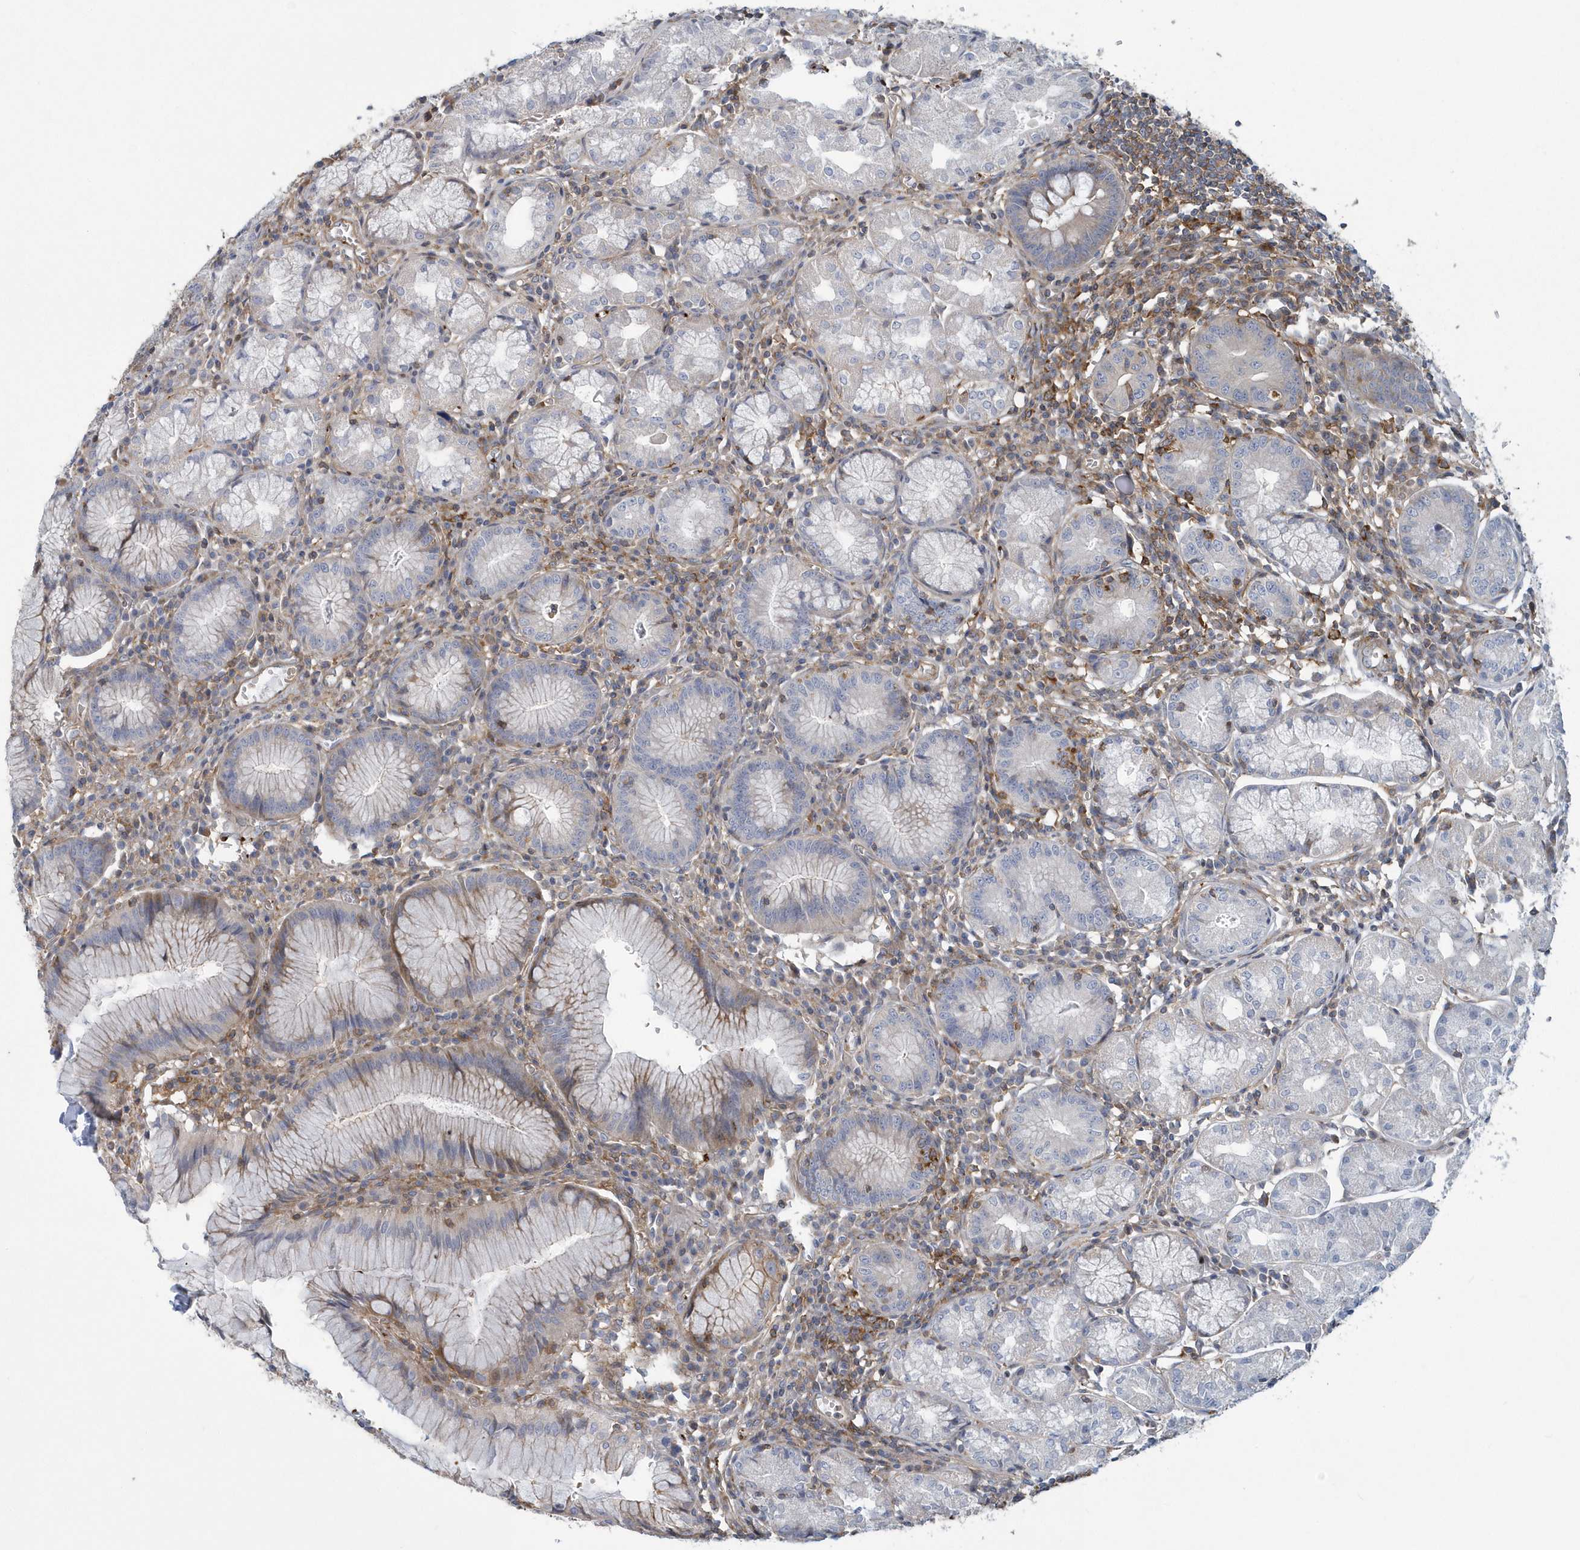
{"staining": {"intensity": "weak", "quantity": "<25%", "location": "cytoplasmic/membranous"}, "tissue": "stomach", "cell_type": "Glandular cells", "image_type": "normal", "snomed": [{"axis": "morphology", "description": "Normal tissue, NOS"}, {"axis": "topography", "description": "Stomach"}], "caption": "Immunohistochemistry photomicrograph of benign human stomach stained for a protein (brown), which reveals no positivity in glandular cells. (Stains: DAB immunohistochemistry (IHC) with hematoxylin counter stain, Microscopy: brightfield microscopy at high magnification).", "gene": "ARAP2", "patient": {"sex": "male", "age": 55}}